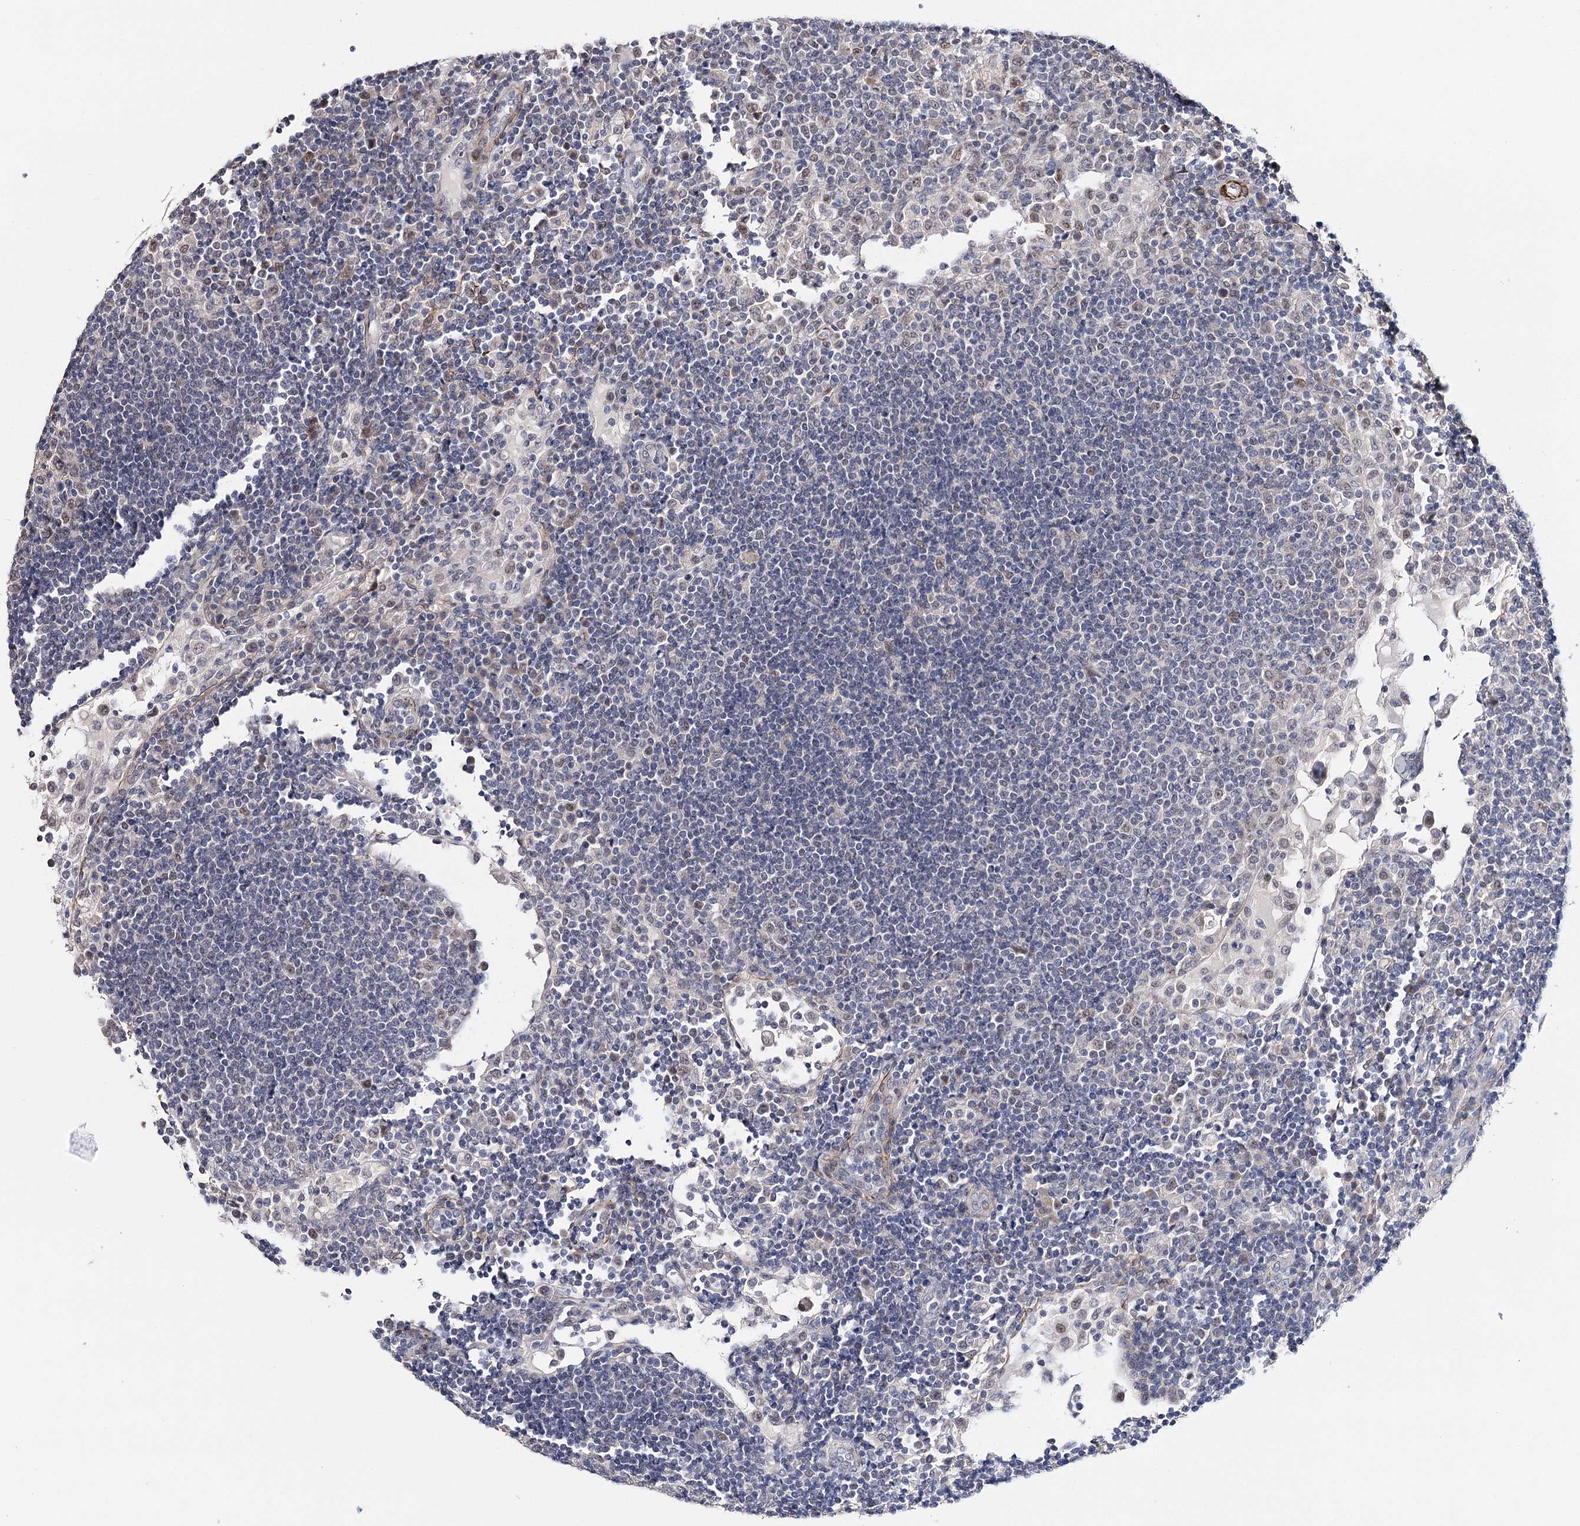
{"staining": {"intensity": "negative", "quantity": "none", "location": "none"}, "tissue": "lymph node", "cell_type": "Germinal center cells", "image_type": "normal", "snomed": [{"axis": "morphology", "description": "Normal tissue, NOS"}, {"axis": "topography", "description": "Lymph node"}], "caption": "DAB (3,3'-diaminobenzidine) immunohistochemical staining of benign lymph node exhibits no significant expression in germinal center cells.", "gene": "CFAP46", "patient": {"sex": "female", "age": 53}}